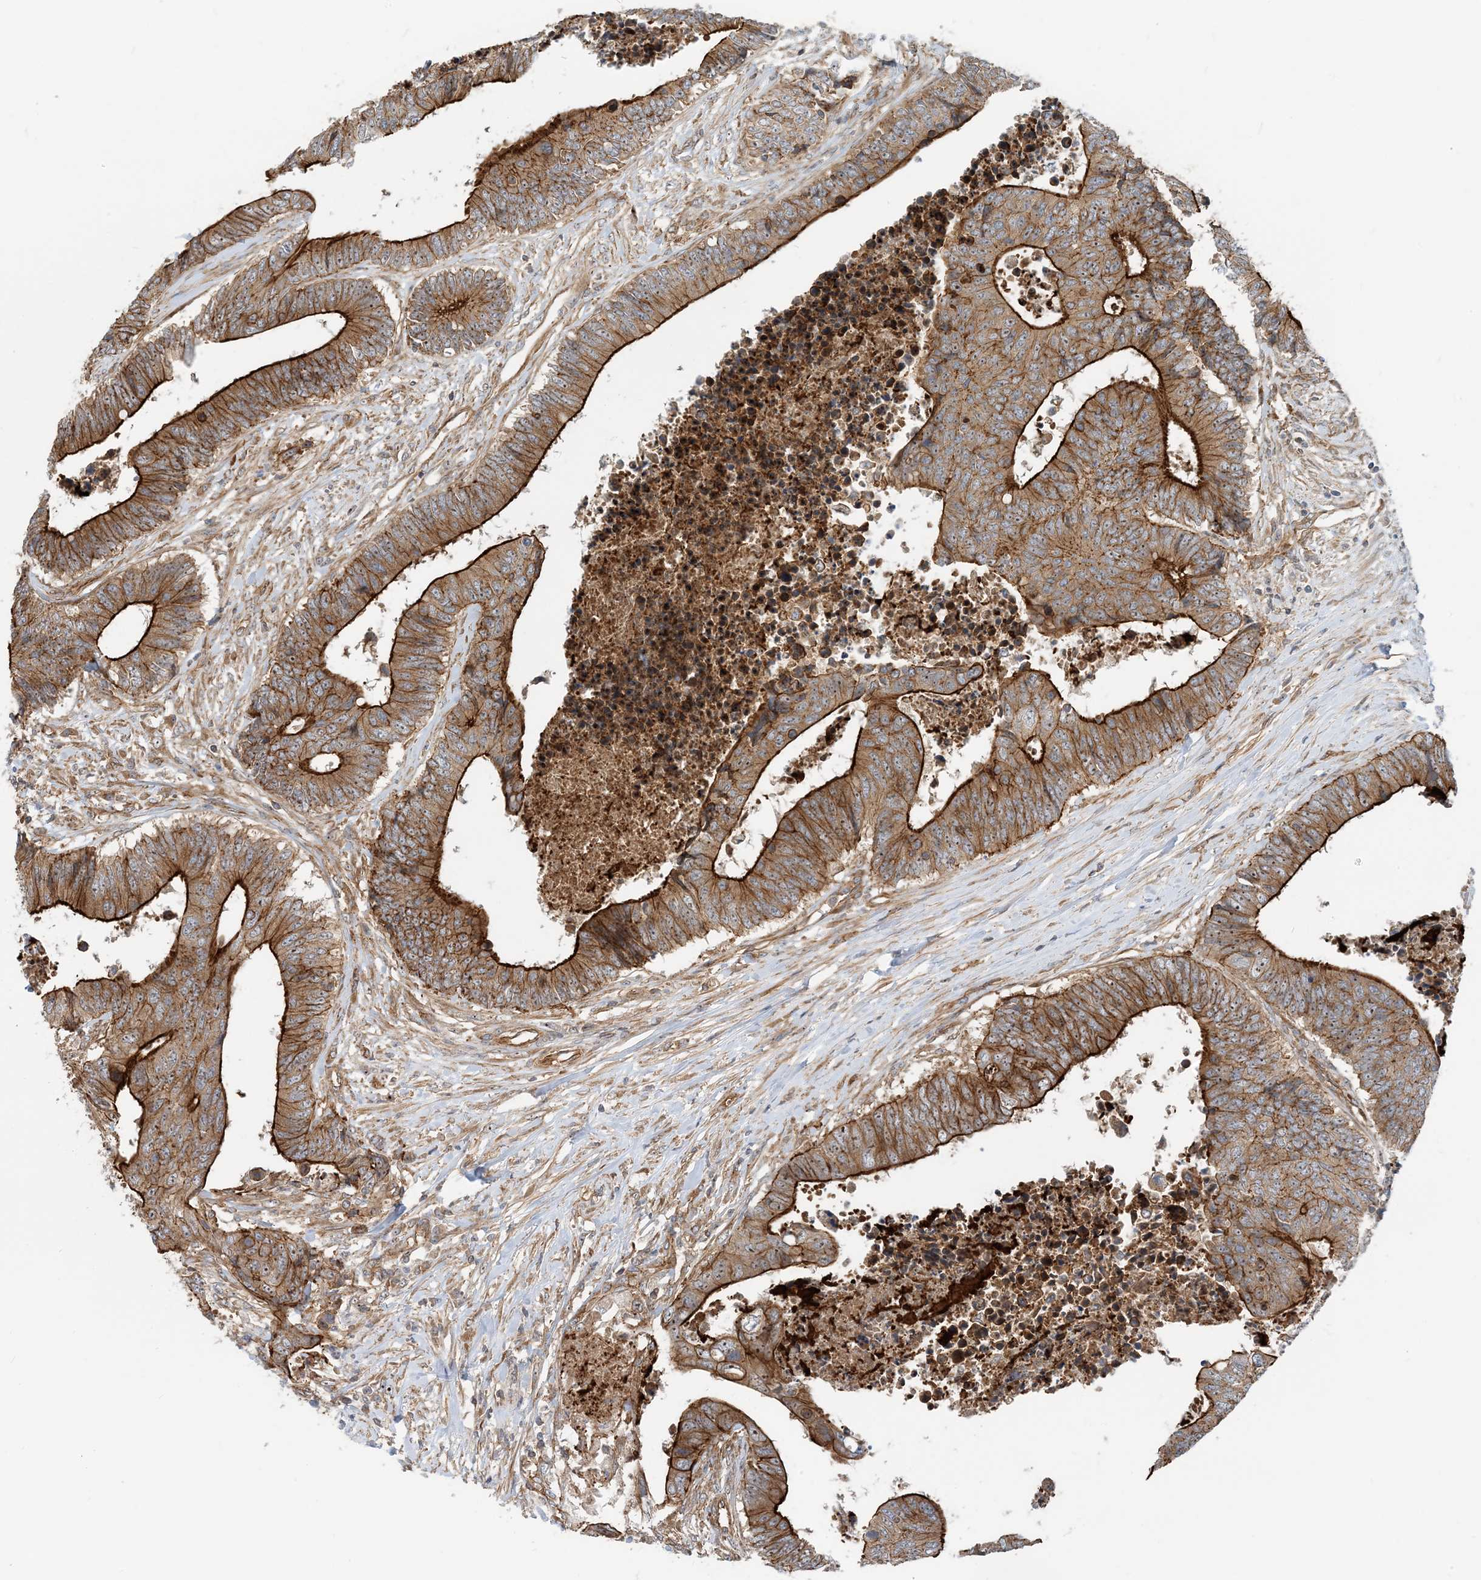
{"staining": {"intensity": "strong", "quantity": ">75%", "location": "cytoplasmic/membranous"}, "tissue": "colorectal cancer", "cell_type": "Tumor cells", "image_type": "cancer", "snomed": [{"axis": "morphology", "description": "Adenocarcinoma, NOS"}, {"axis": "topography", "description": "Rectum"}], "caption": "A high amount of strong cytoplasmic/membranous staining is identified in approximately >75% of tumor cells in colorectal adenocarcinoma tissue.", "gene": "MYL5", "patient": {"sex": "male", "age": 84}}